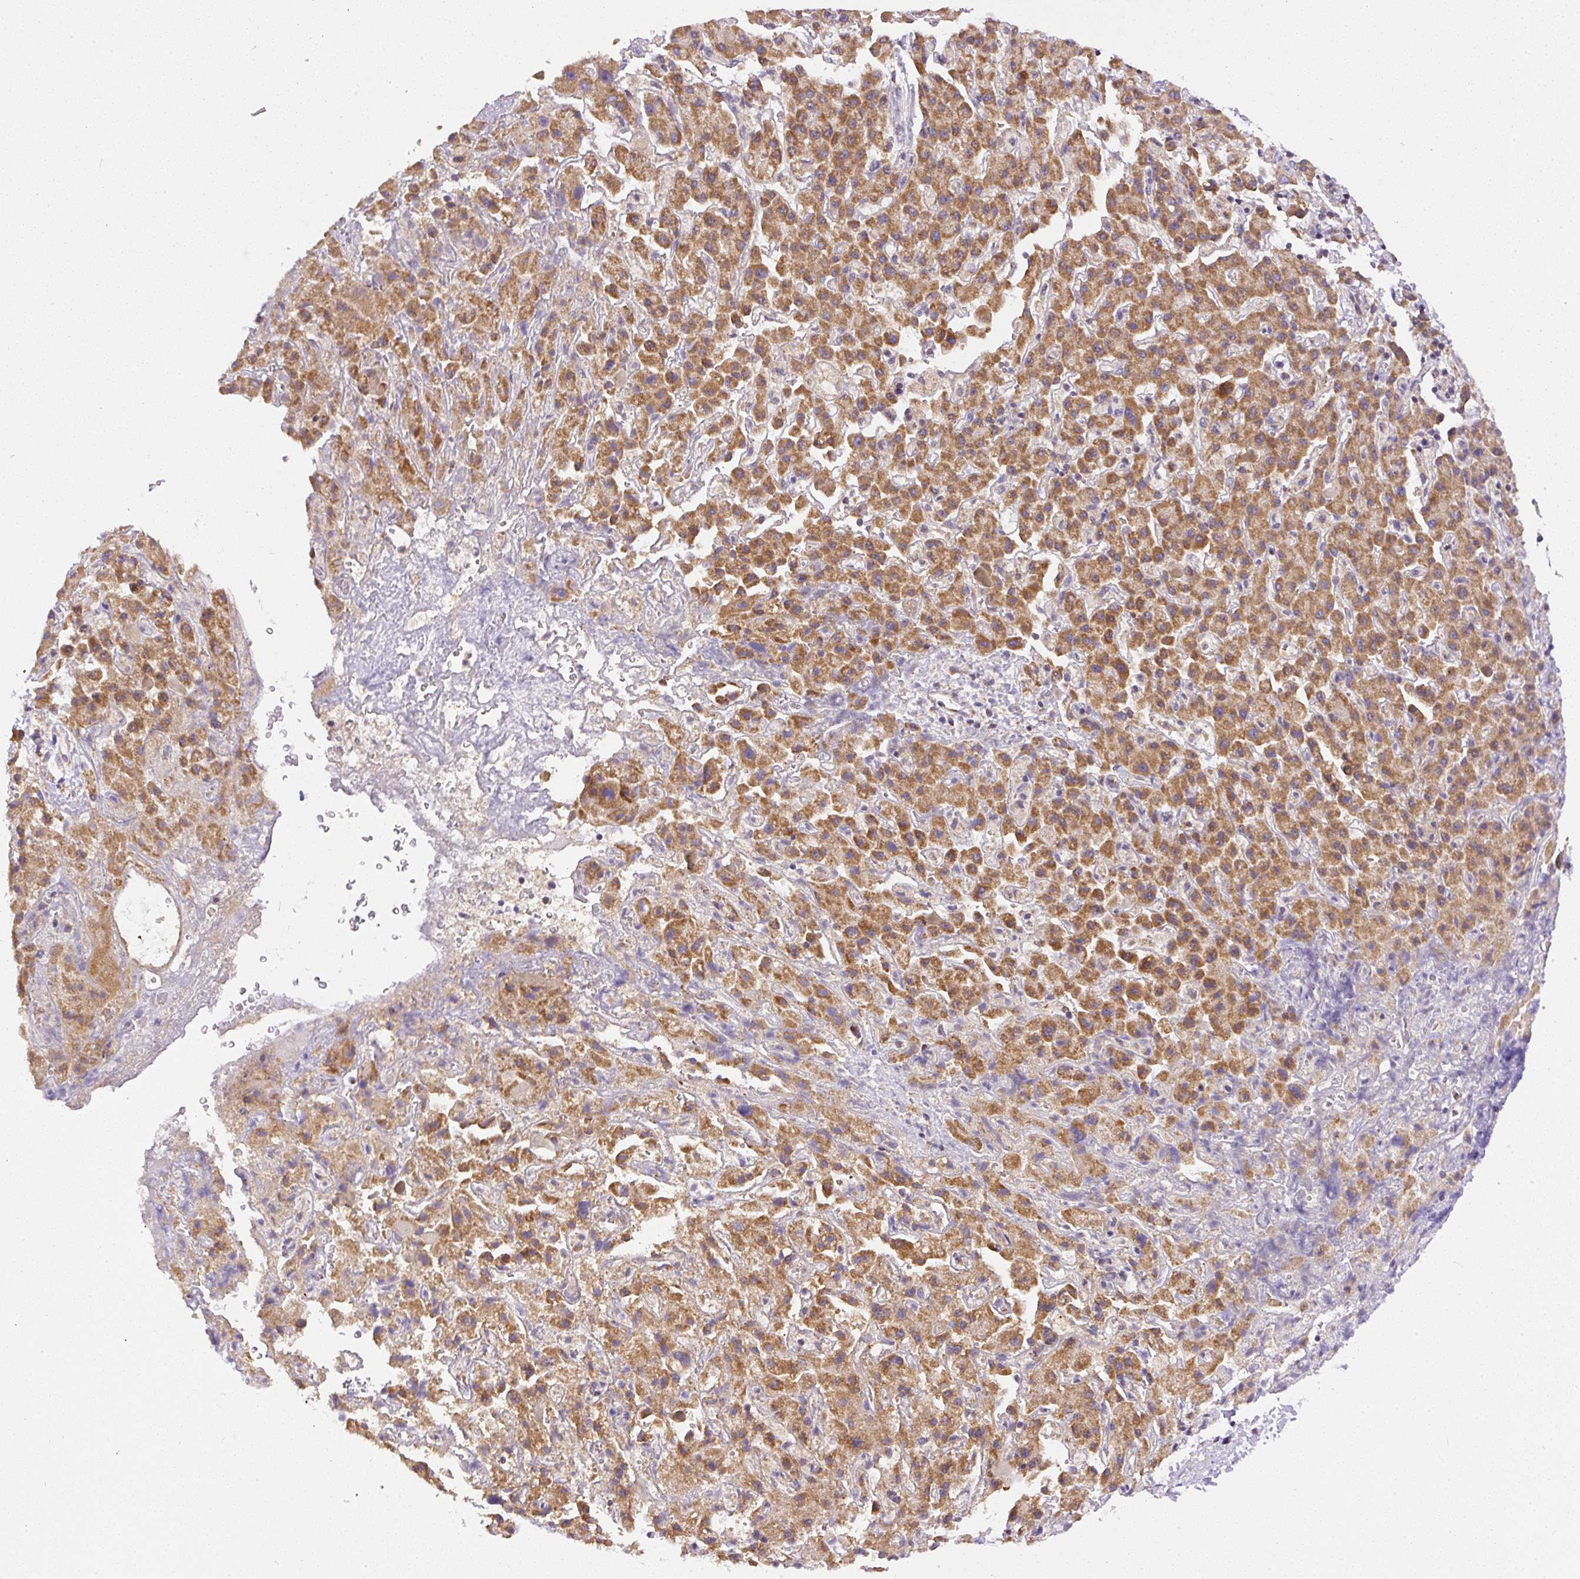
{"staining": {"intensity": "moderate", "quantity": ">75%", "location": "cytoplasmic/membranous"}, "tissue": "liver cancer", "cell_type": "Tumor cells", "image_type": "cancer", "snomed": [{"axis": "morphology", "description": "Cholangiocarcinoma"}, {"axis": "topography", "description": "Liver"}], "caption": "The photomicrograph exhibits staining of liver cholangiocarcinoma, revealing moderate cytoplasmic/membranous protein positivity (brown color) within tumor cells. (Stains: DAB (3,3'-diaminobenzidine) in brown, nuclei in blue, Microscopy: brightfield microscopy at high magnification).", "gene": "NDUFAF2", "patient": {"sex": "female", "age": 52}}